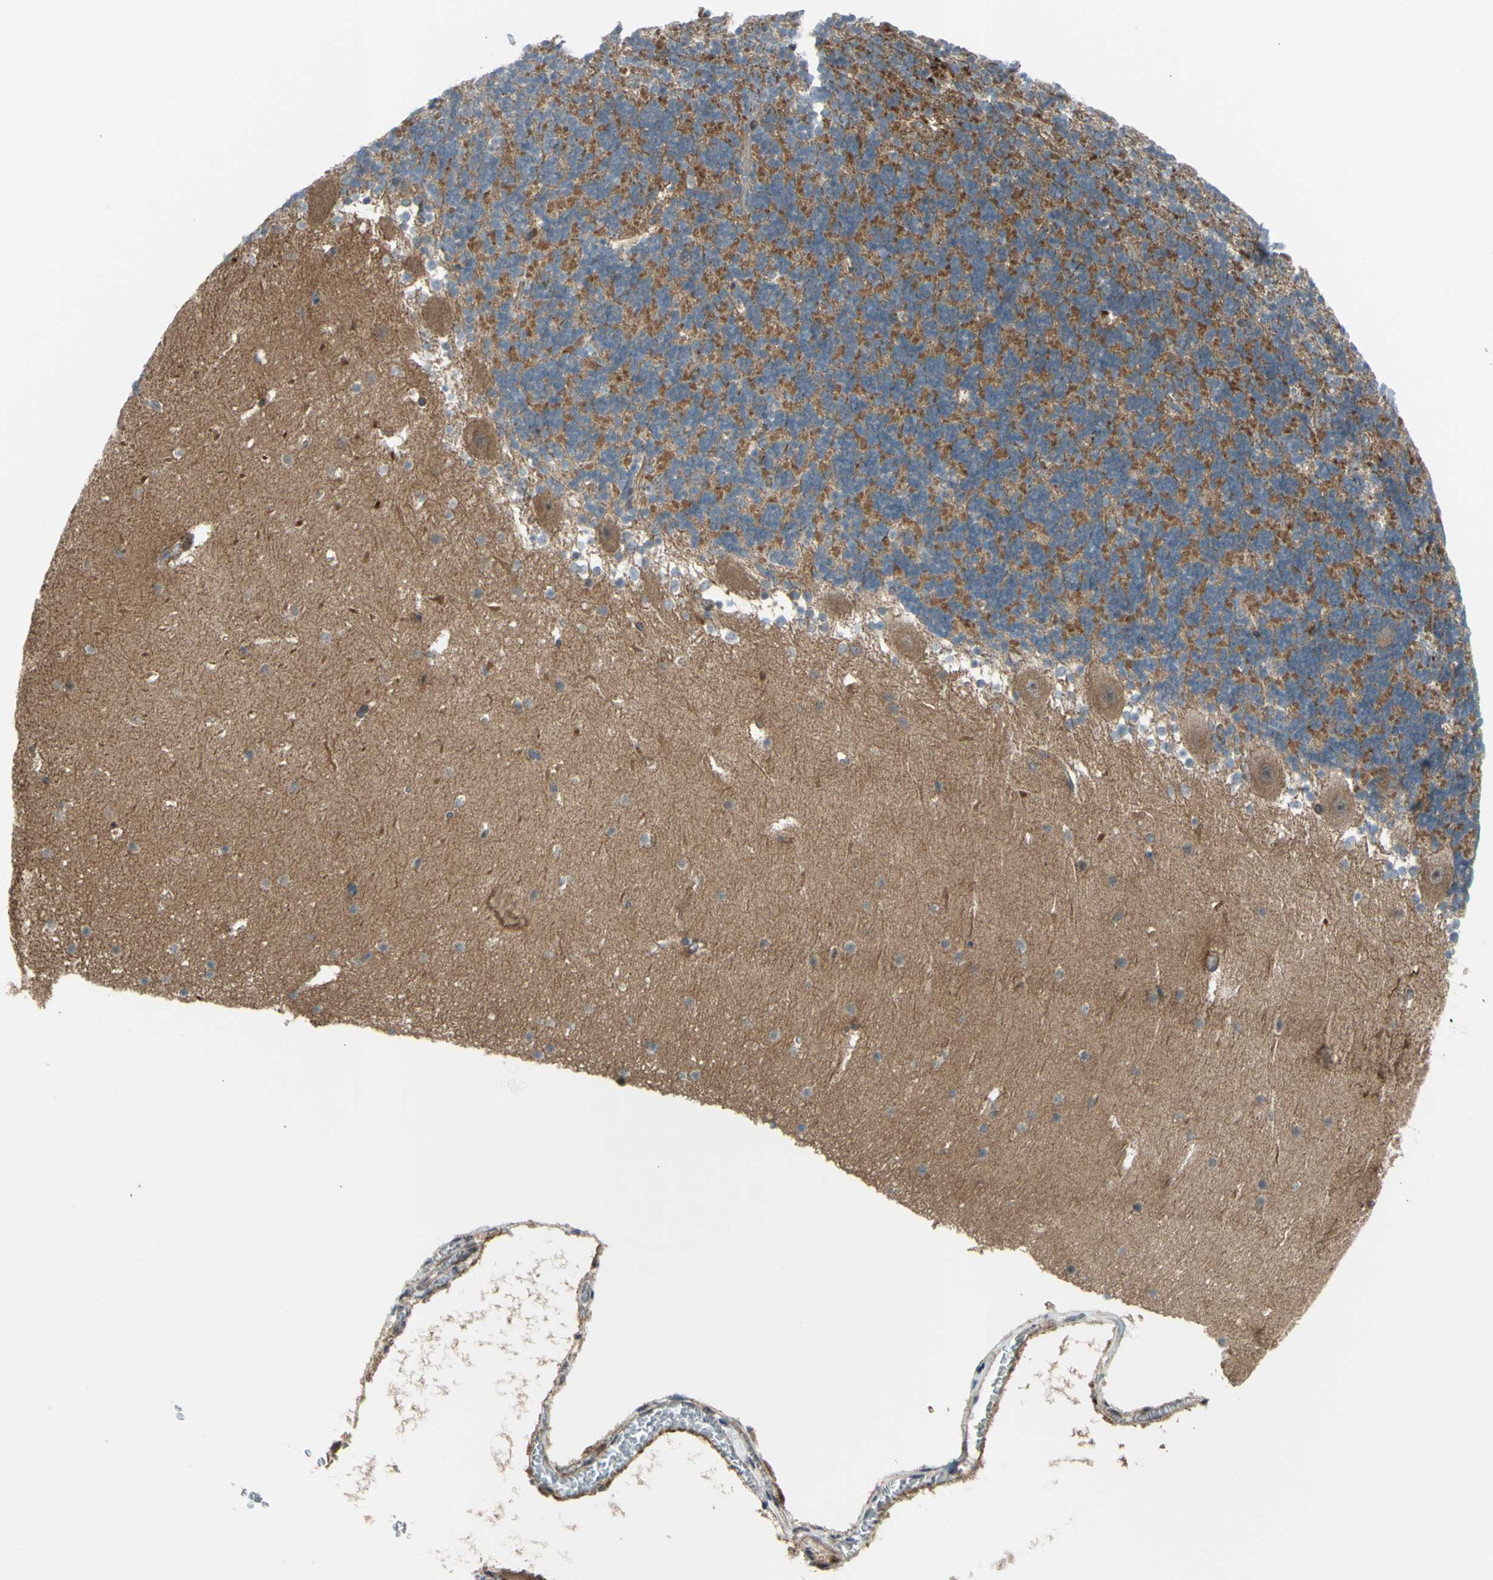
{"staining": {"intensity": "negative", "quantity": "none", "location": "none"}, "tissue": "cerebellum", "cell_type": "Cells in granular layer", "image_type": "normal", "snomed": [{"axis": "morphology", "description": "Normal tissue, NOS"}, {"axis": "topography", "description": "Cerebellum"}], "caption": "Immunohistochemistry (IHC) of benign cerebellum exhibits no staining in cells in granular layer.", "gene": "FLII", "patient": {"sex": "male", "age": 45}}